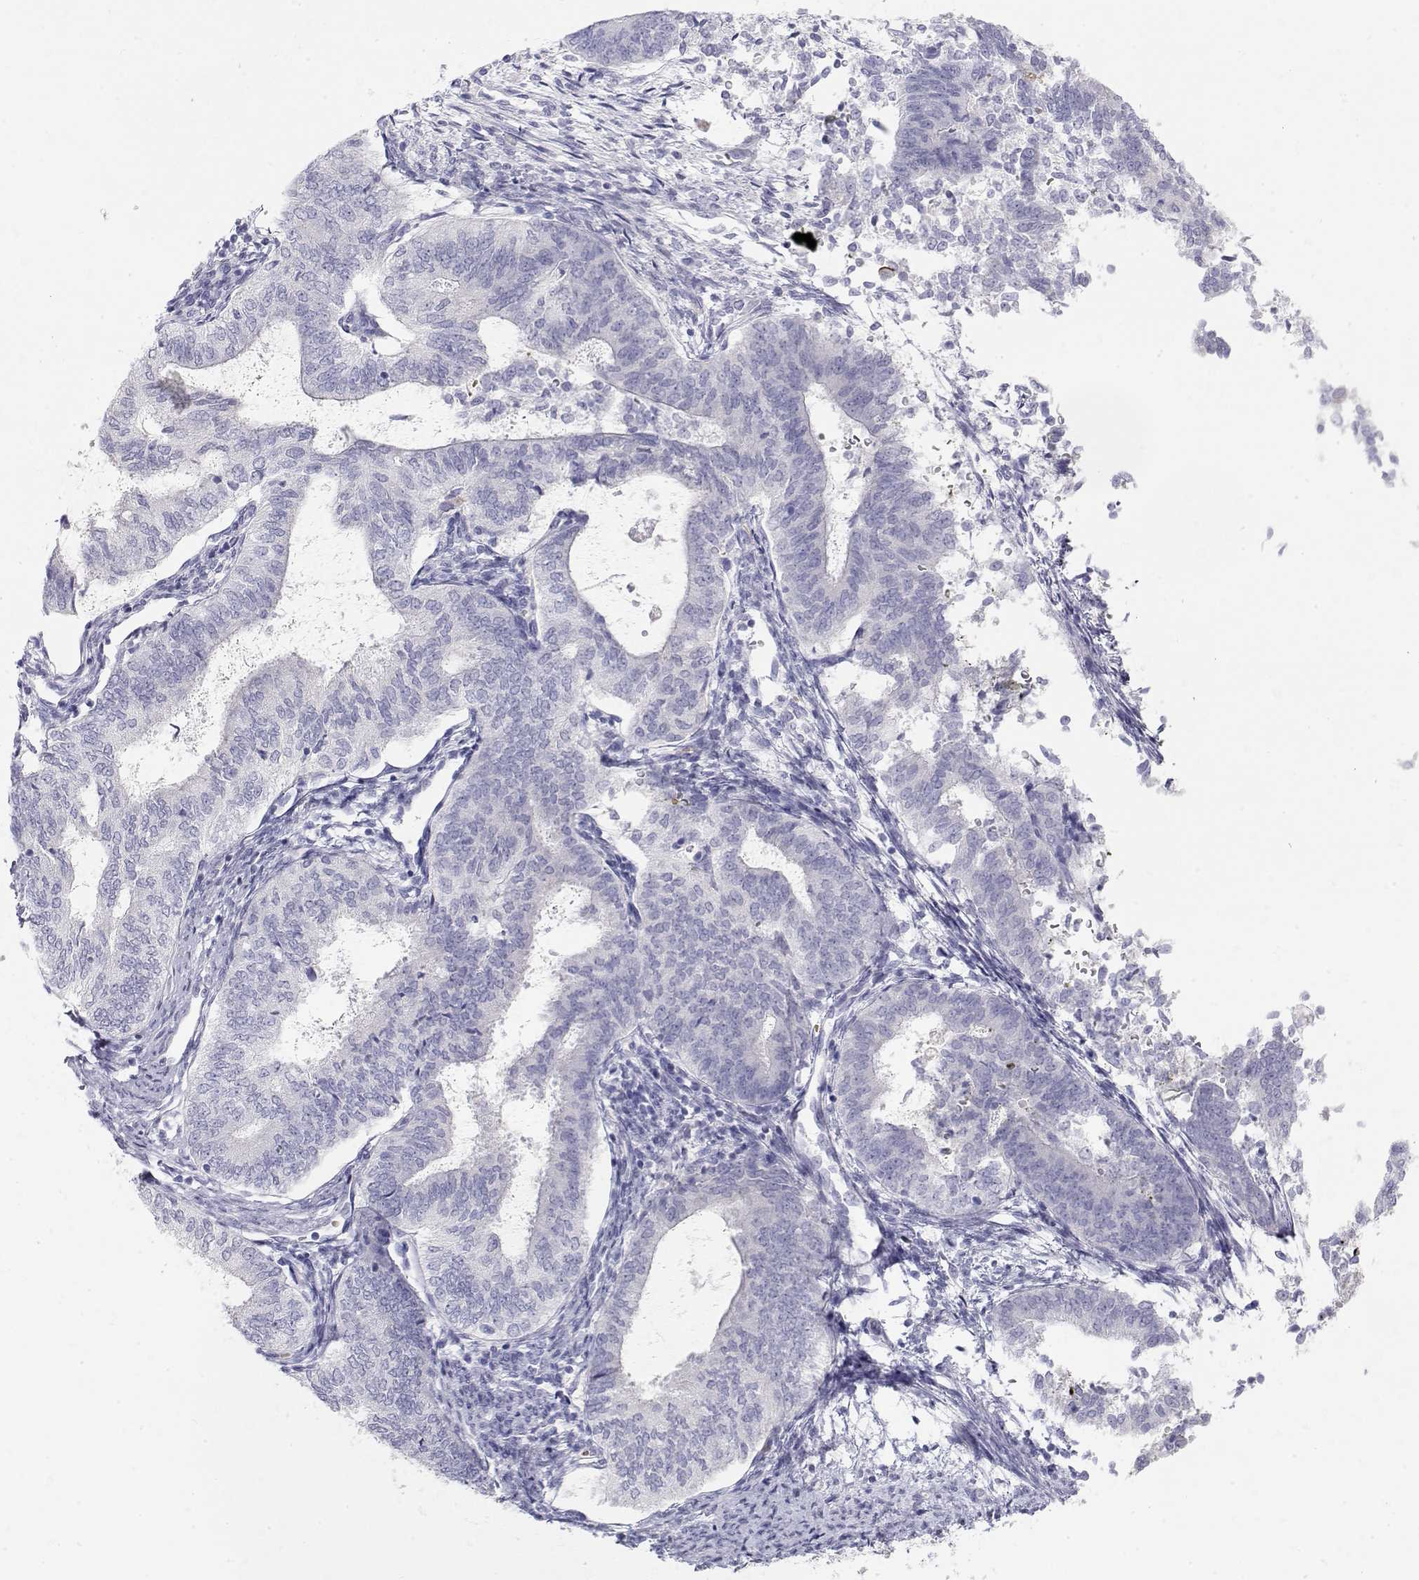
{"staining": {"intensity": "negative", "quantity": "none", "location": "none"}, "tissue": "endometrial cancer", "cell_type": "Tumor cells", "image_type": "cancer", "snomed": [{"axis": "morphology", "description": "Adenocarcinoma, NOS"}, {"axis": "topography", "description": "Endometrium"}], "caption": "Histopathology image shows no significant protein positivity in tumor cells of endometrial cancer (adenocarcinoma).", "gene": "MISP", "patient": {"sex": "female", "age": 65}}